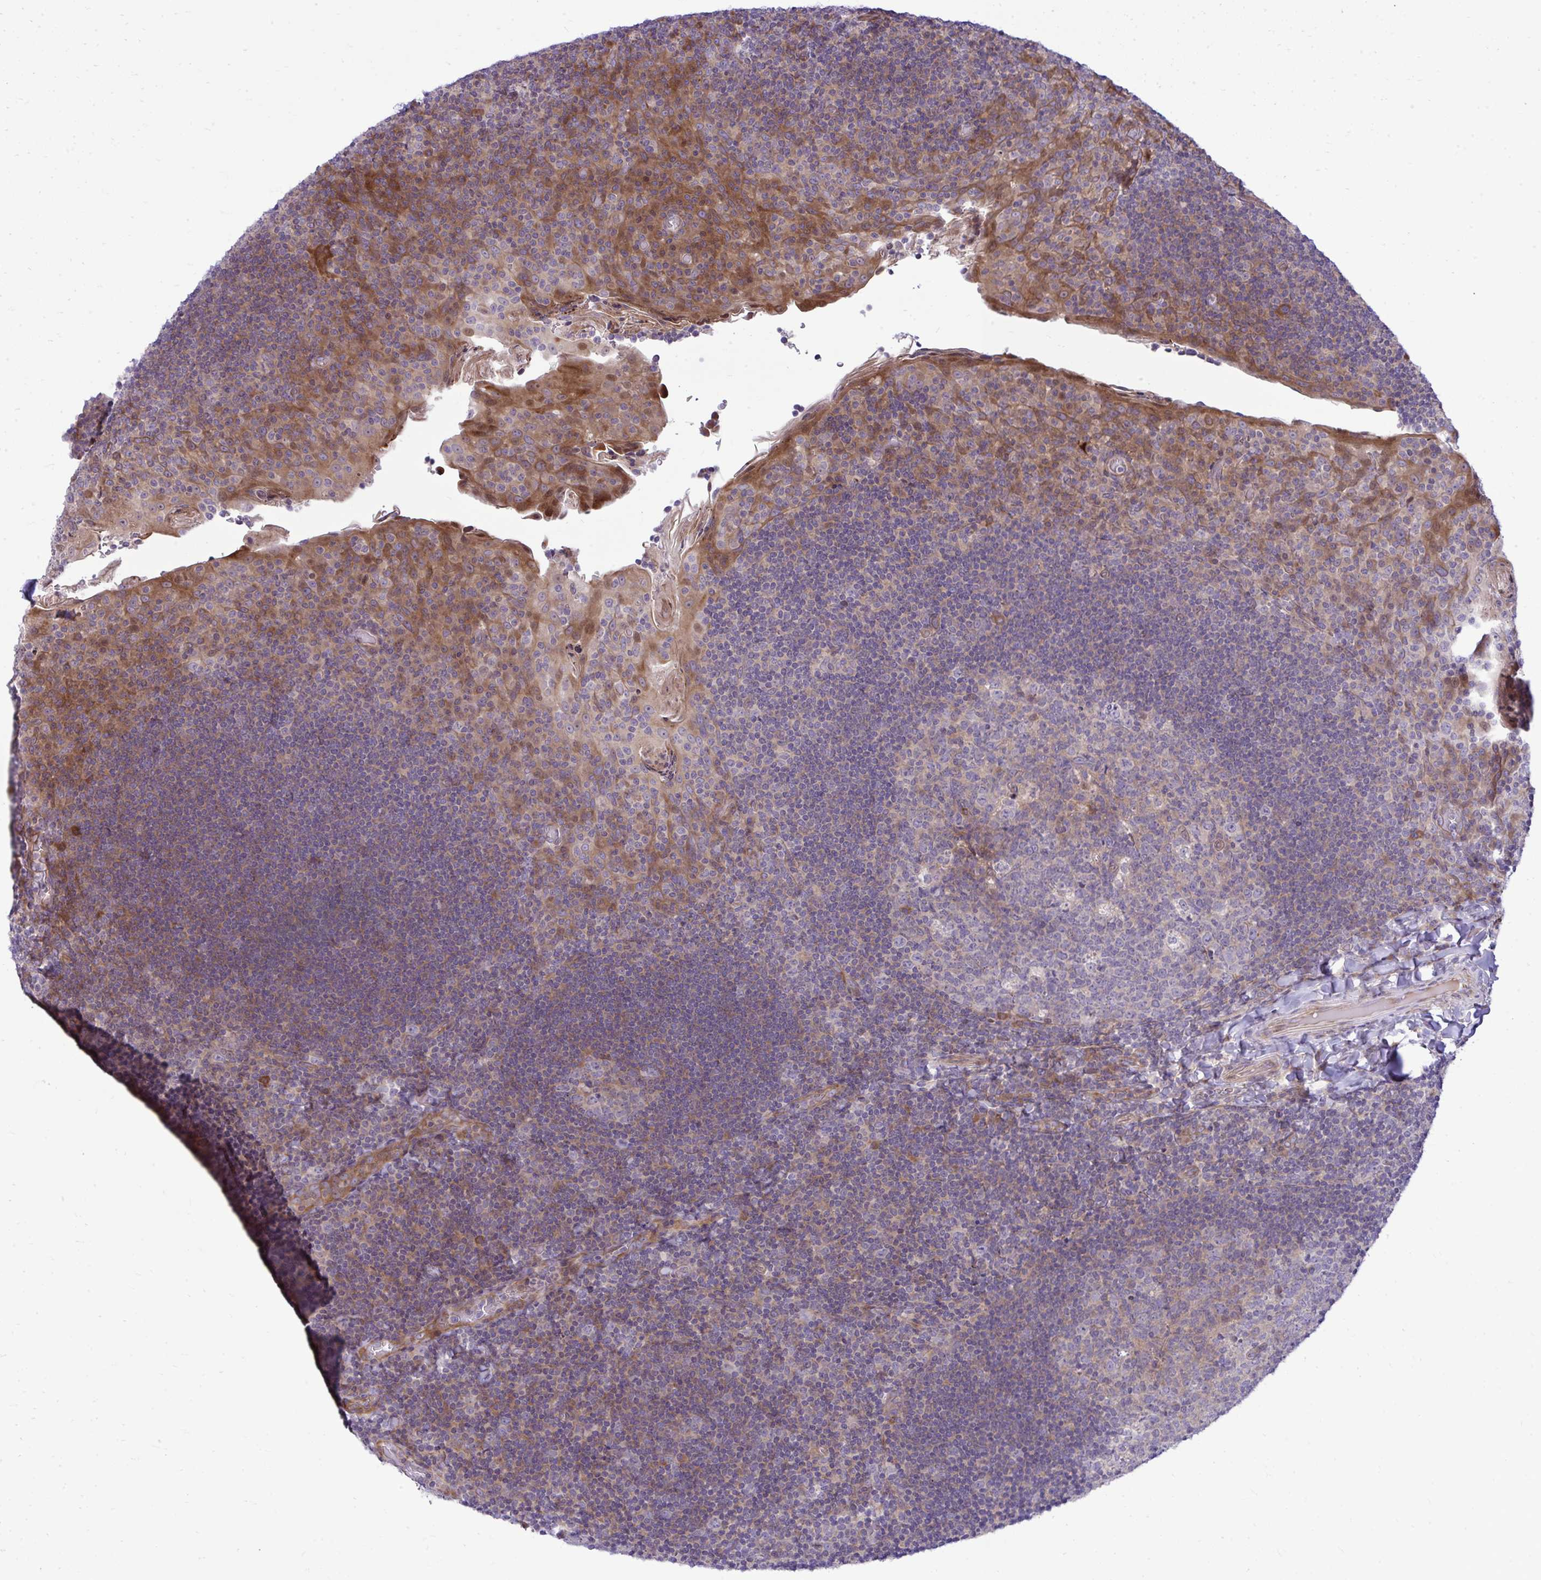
{"staining": {"intensity": "weak", "quantity": "<25%", "location": "cytoplasmic/membranous"}, "tissue": "tonsil", "cell_type": "Germinal center cells", "image_type": "normal", "snomed": [{"axis": "morphology", "description": "Normal tissue, NOS"}, {"axis": "topography", "description": "Tonsil"}], "caption": "Histopathology image shows no significant protein positivity in germinal center cells of unremarkable tonsil. The staining is performed using DAB (3,3'-diaminobenzidine) brown chromogen with nuclei counter-stained in using hematoxylin.", "gene": "ZSCAN9", "patient": {"sex": "male", "age": 17}}